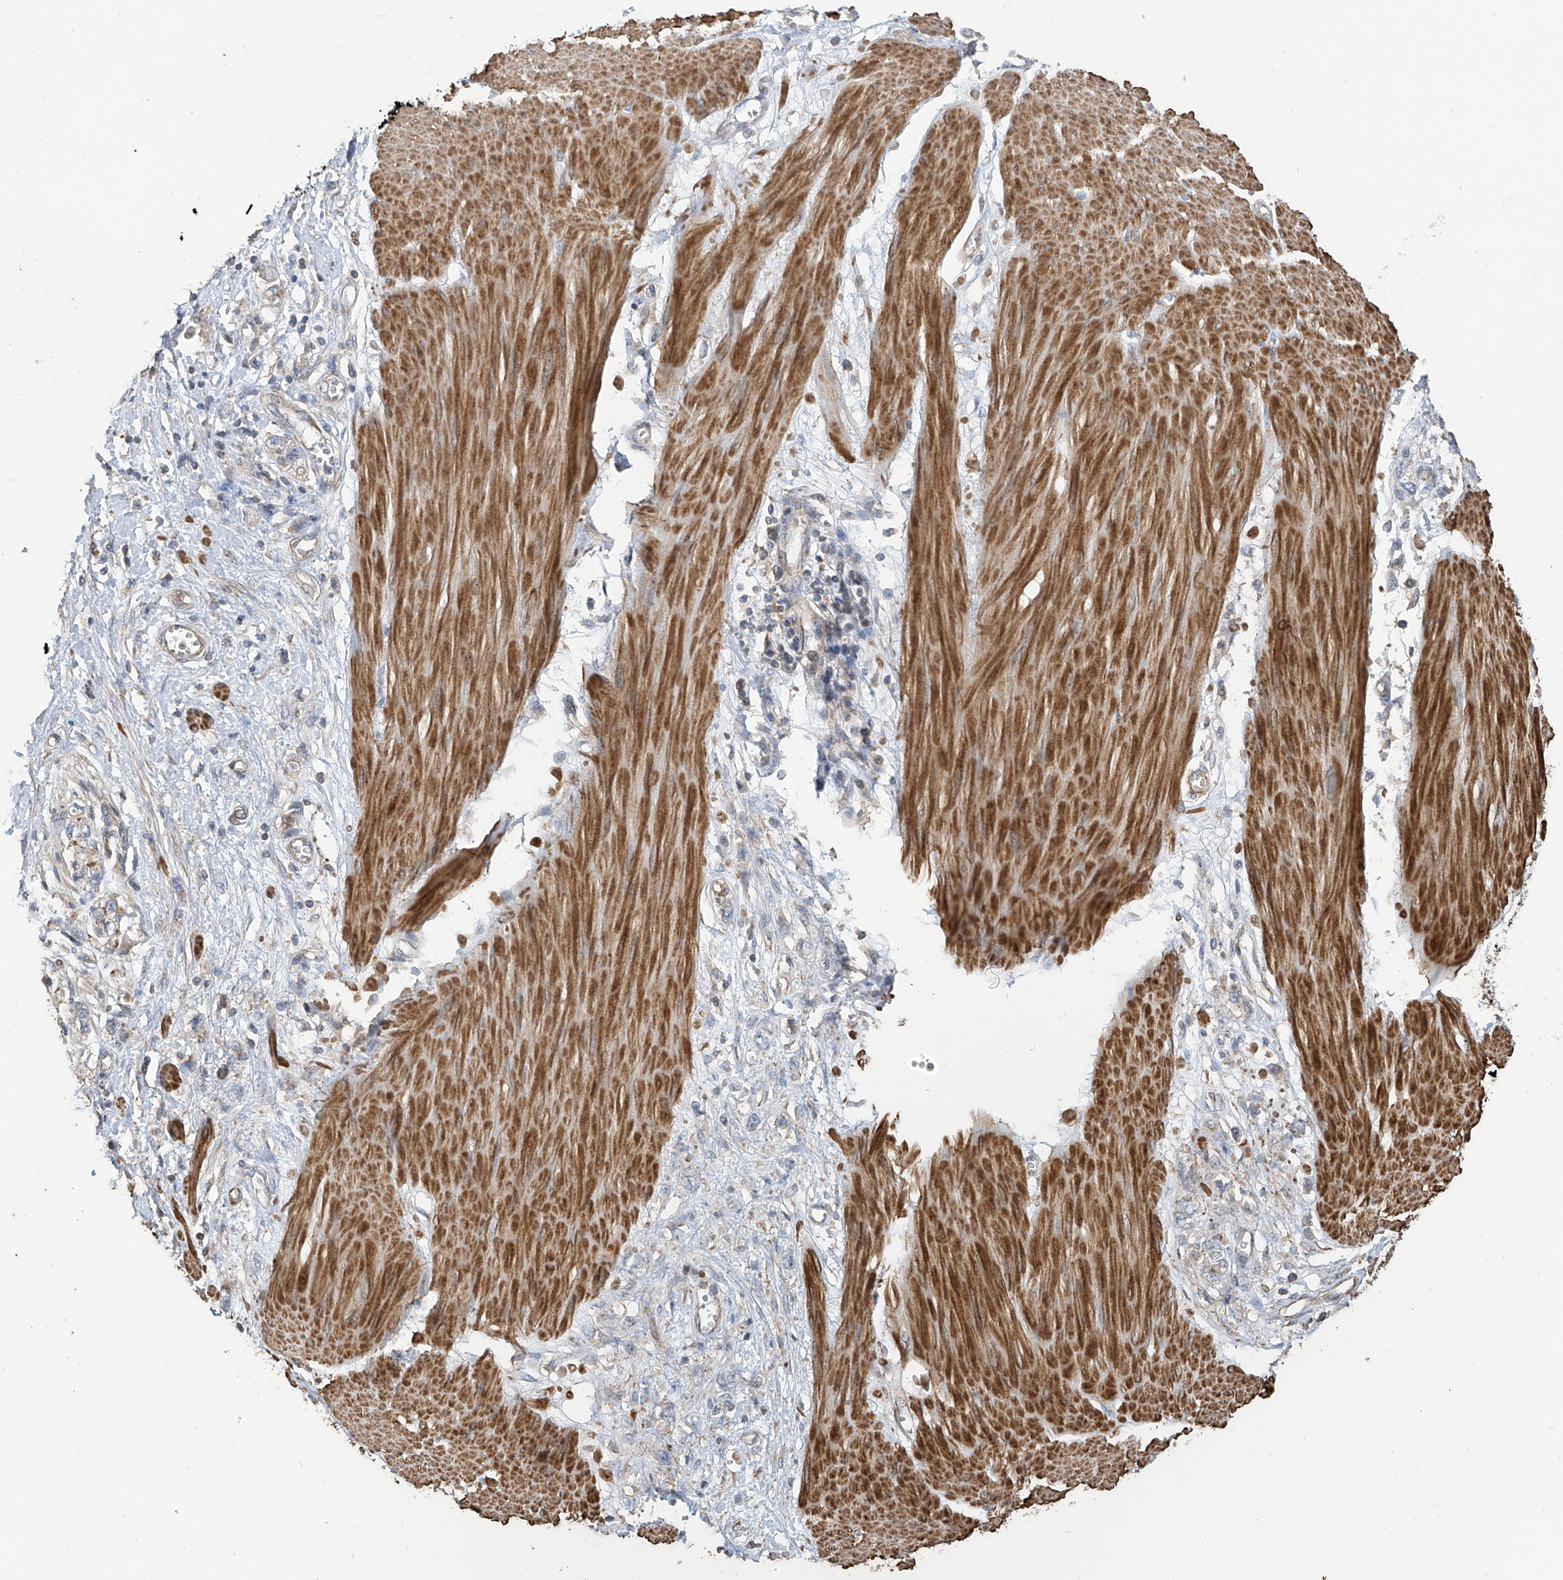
{"staining": {"intensity": "negative", "quantity": "none", "location": "none"}, "tissue": "stomach cancer", "cell_type": "Tumor cells", "image_type": "cancer", "snomed": [{"axis": "morphology", "description": "Adenocarcinoma, NOS"}, {"axis": "topography", "description": "Stomach"}], "caption": "IHC of adenocarcinoma (stomach) exhibits no expression in tumor cells.", "gene": "SLC43A3", "patient": {"sex": "female", "age": 76}}